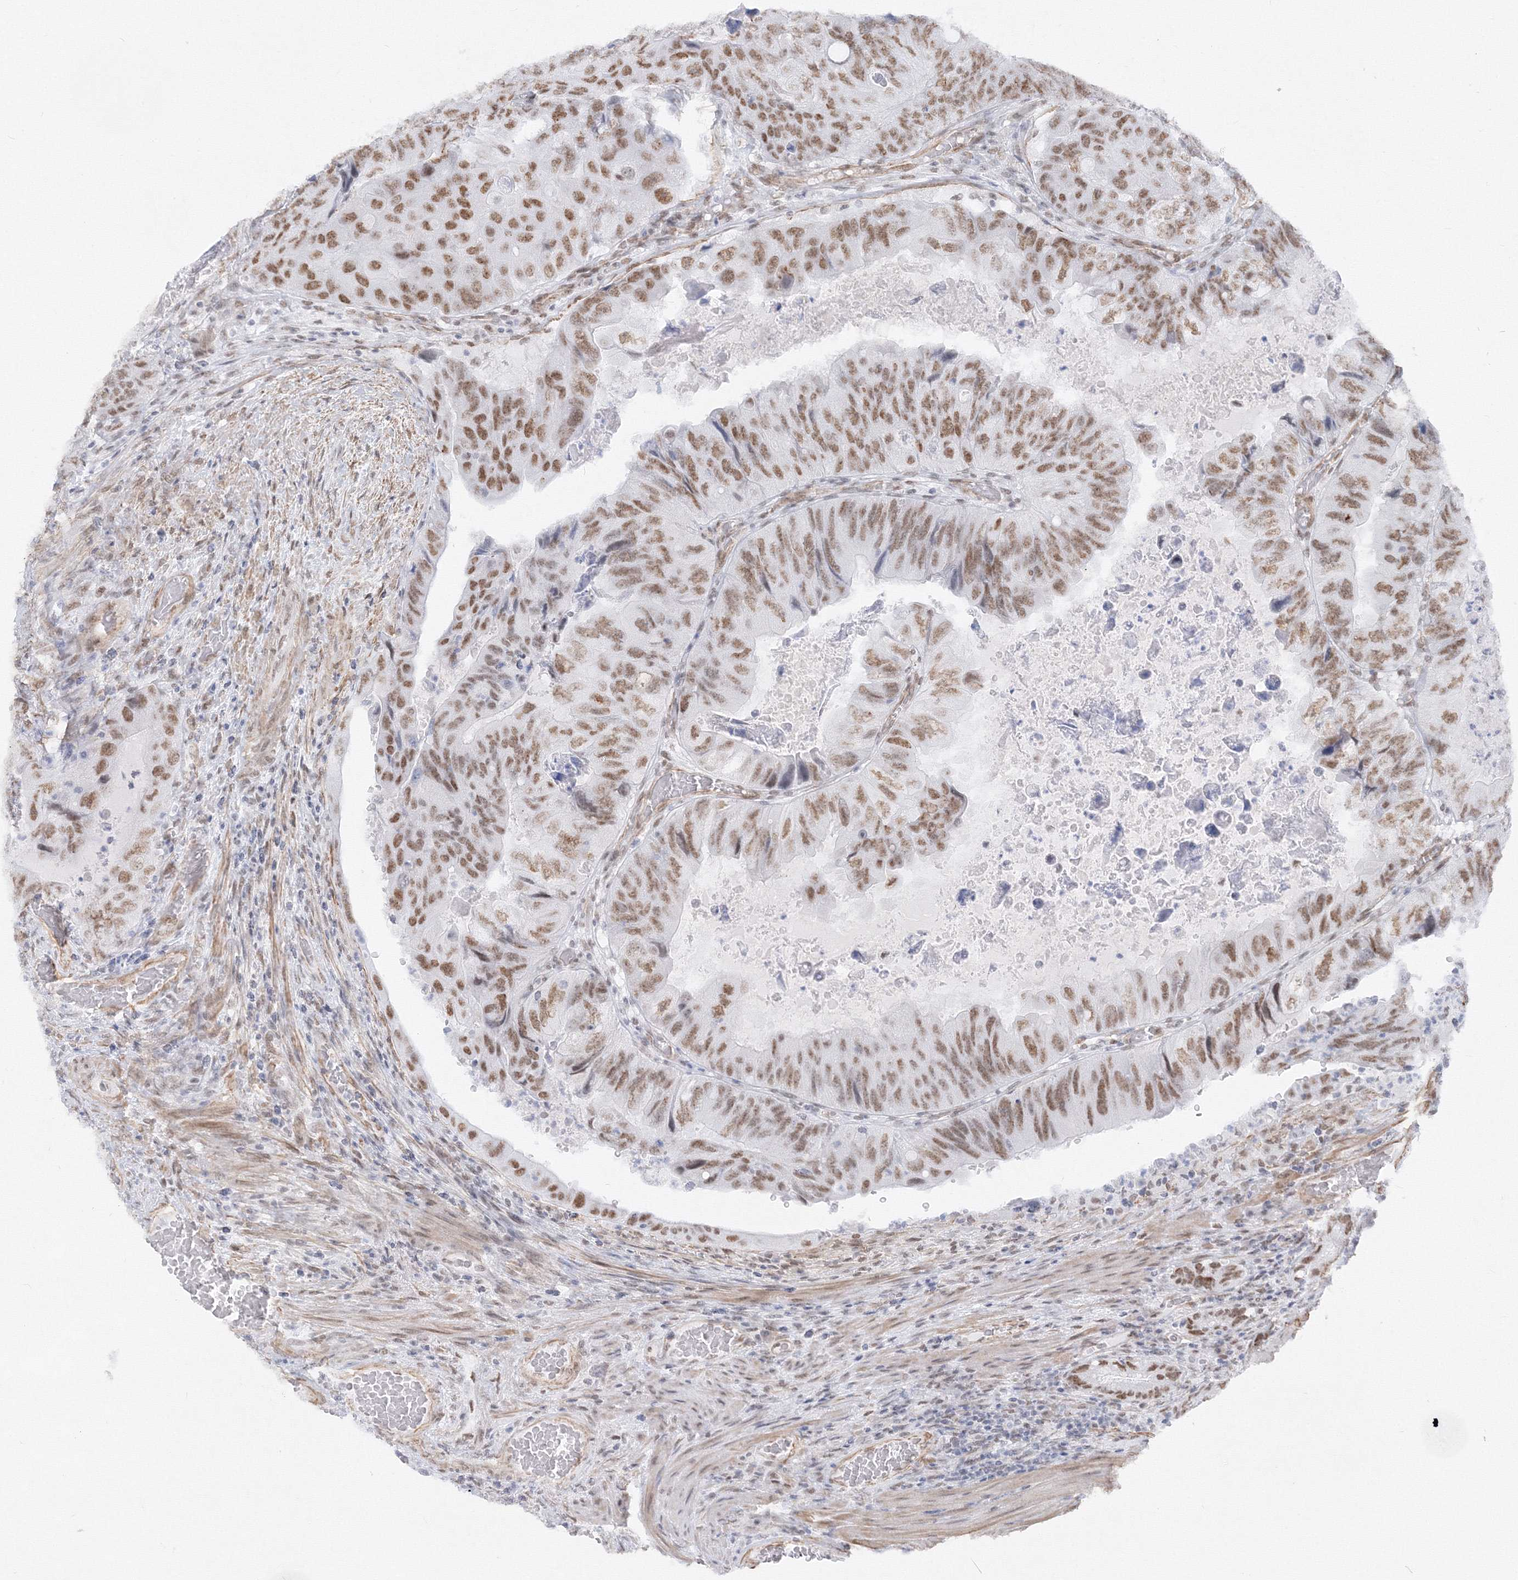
{"staining": {"intensity": "moderate", "quantity": ">75%", "location": "nuclear"}, "tissue": "colorectal cancer", "cell_type": "Tumor cells", "image_type": "cancer", "snomed": [{"axis": "morphology", "description": "Adenocarcinoma, NOS"}, {"axis": "topography", "description": "Rectum"}], "caption": "IHC photomicrograph of human colorectal cancer (adenocarcinoma) stained for a protein (brown), which reveals medium levels of moderate nuclear positivity in about >75% of tumor cells.", "gene": "ZNF638", "patient": {"sex": "male", "age": 63}}